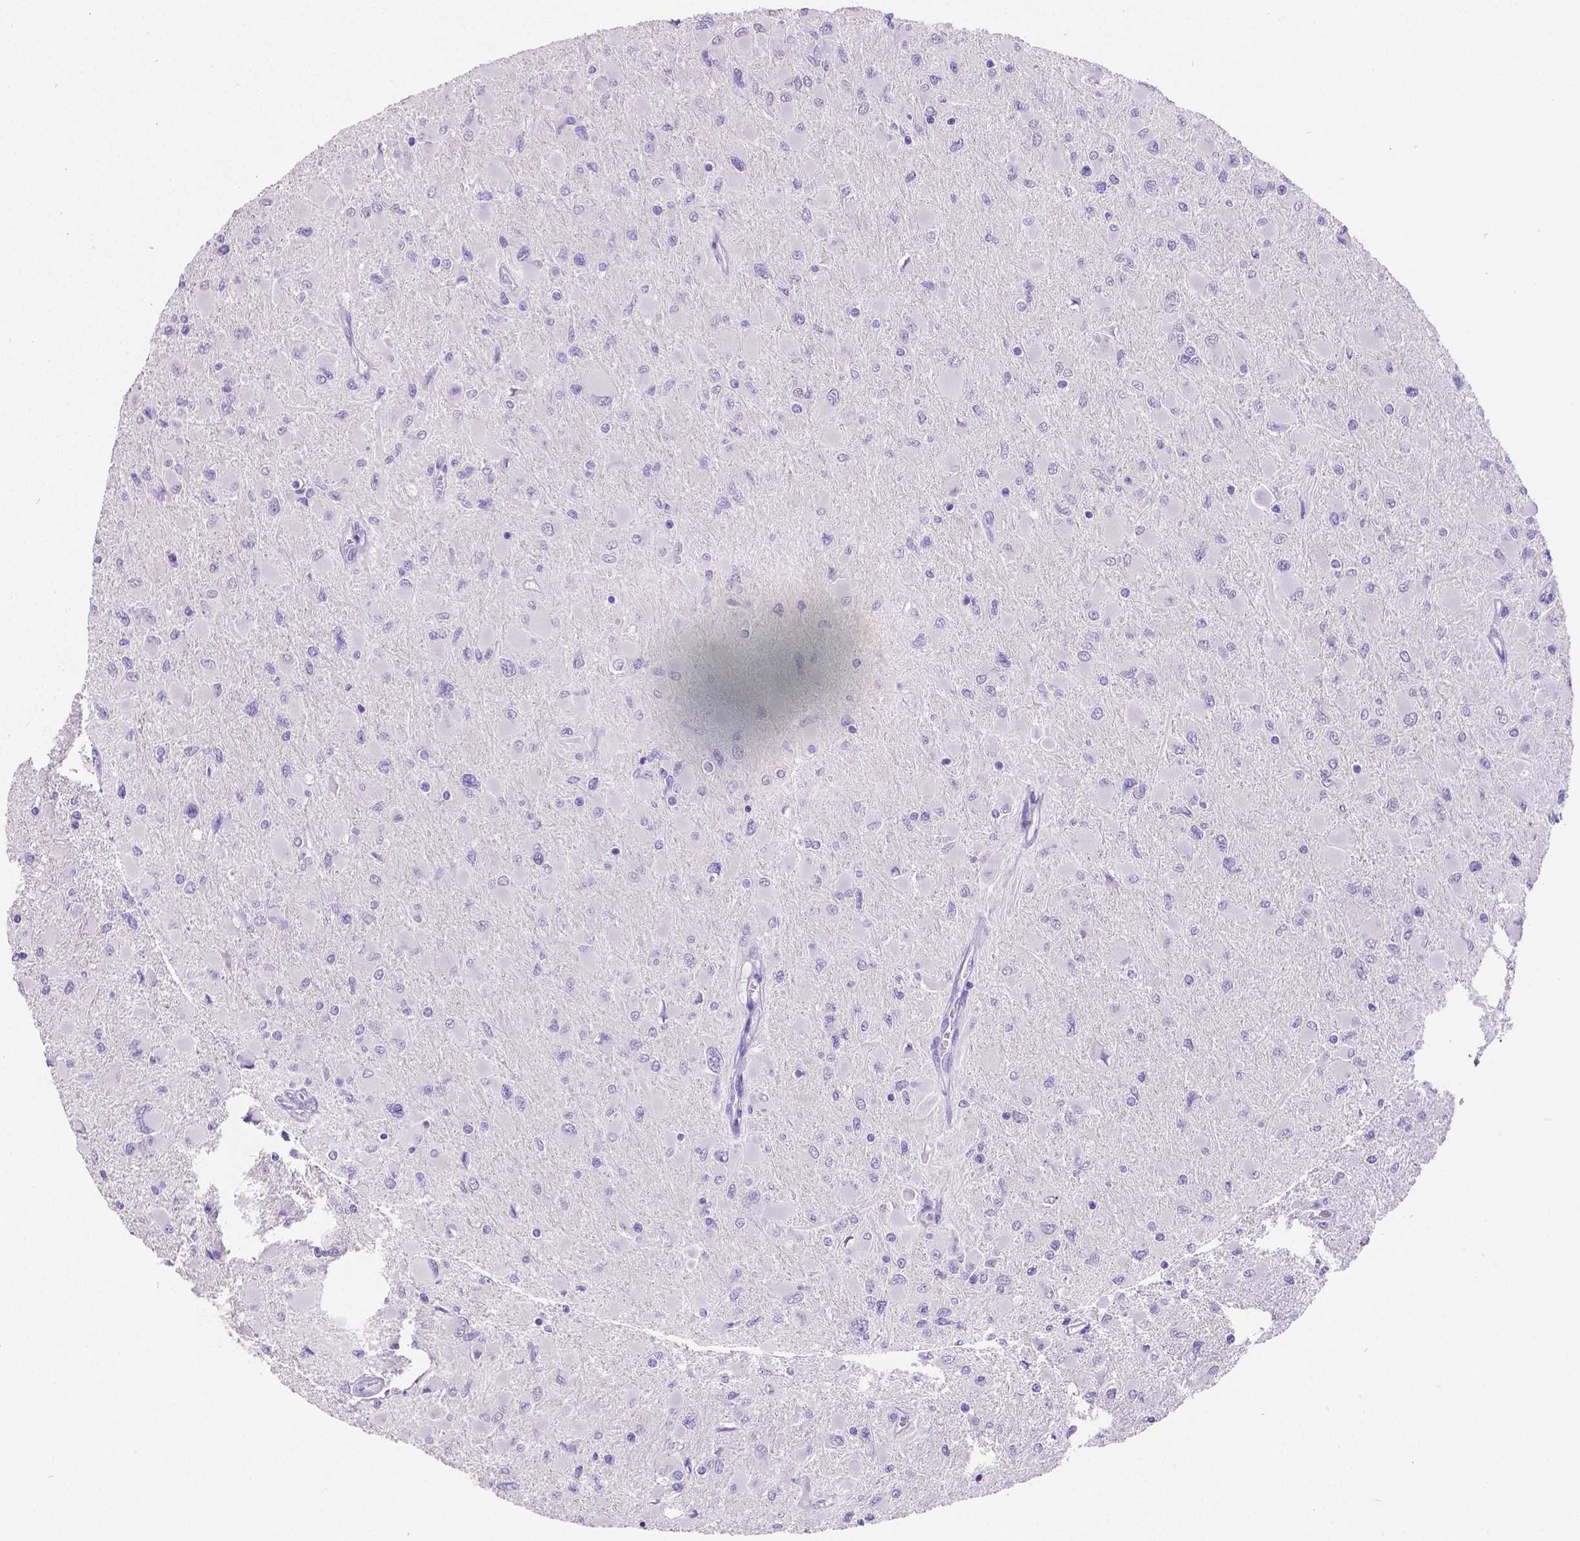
{"staining": {"intensity": "negative", "quantity": "none", "location": "none"}, "tissue": "glioma", "cell_type": "Tumor cells", "image_type": "cancer", "snomed": [{"axis": "morphology", "description": "Glioma, malignant, High grade"}, {"axis": "topography", "description": "Cerebral cortex"}], "caption": "Glioma stained for a protein using IHC demonstrates no expression tumor cells.", "gene": "SATB2", "patient": {"sex": "female", "age": 36}}